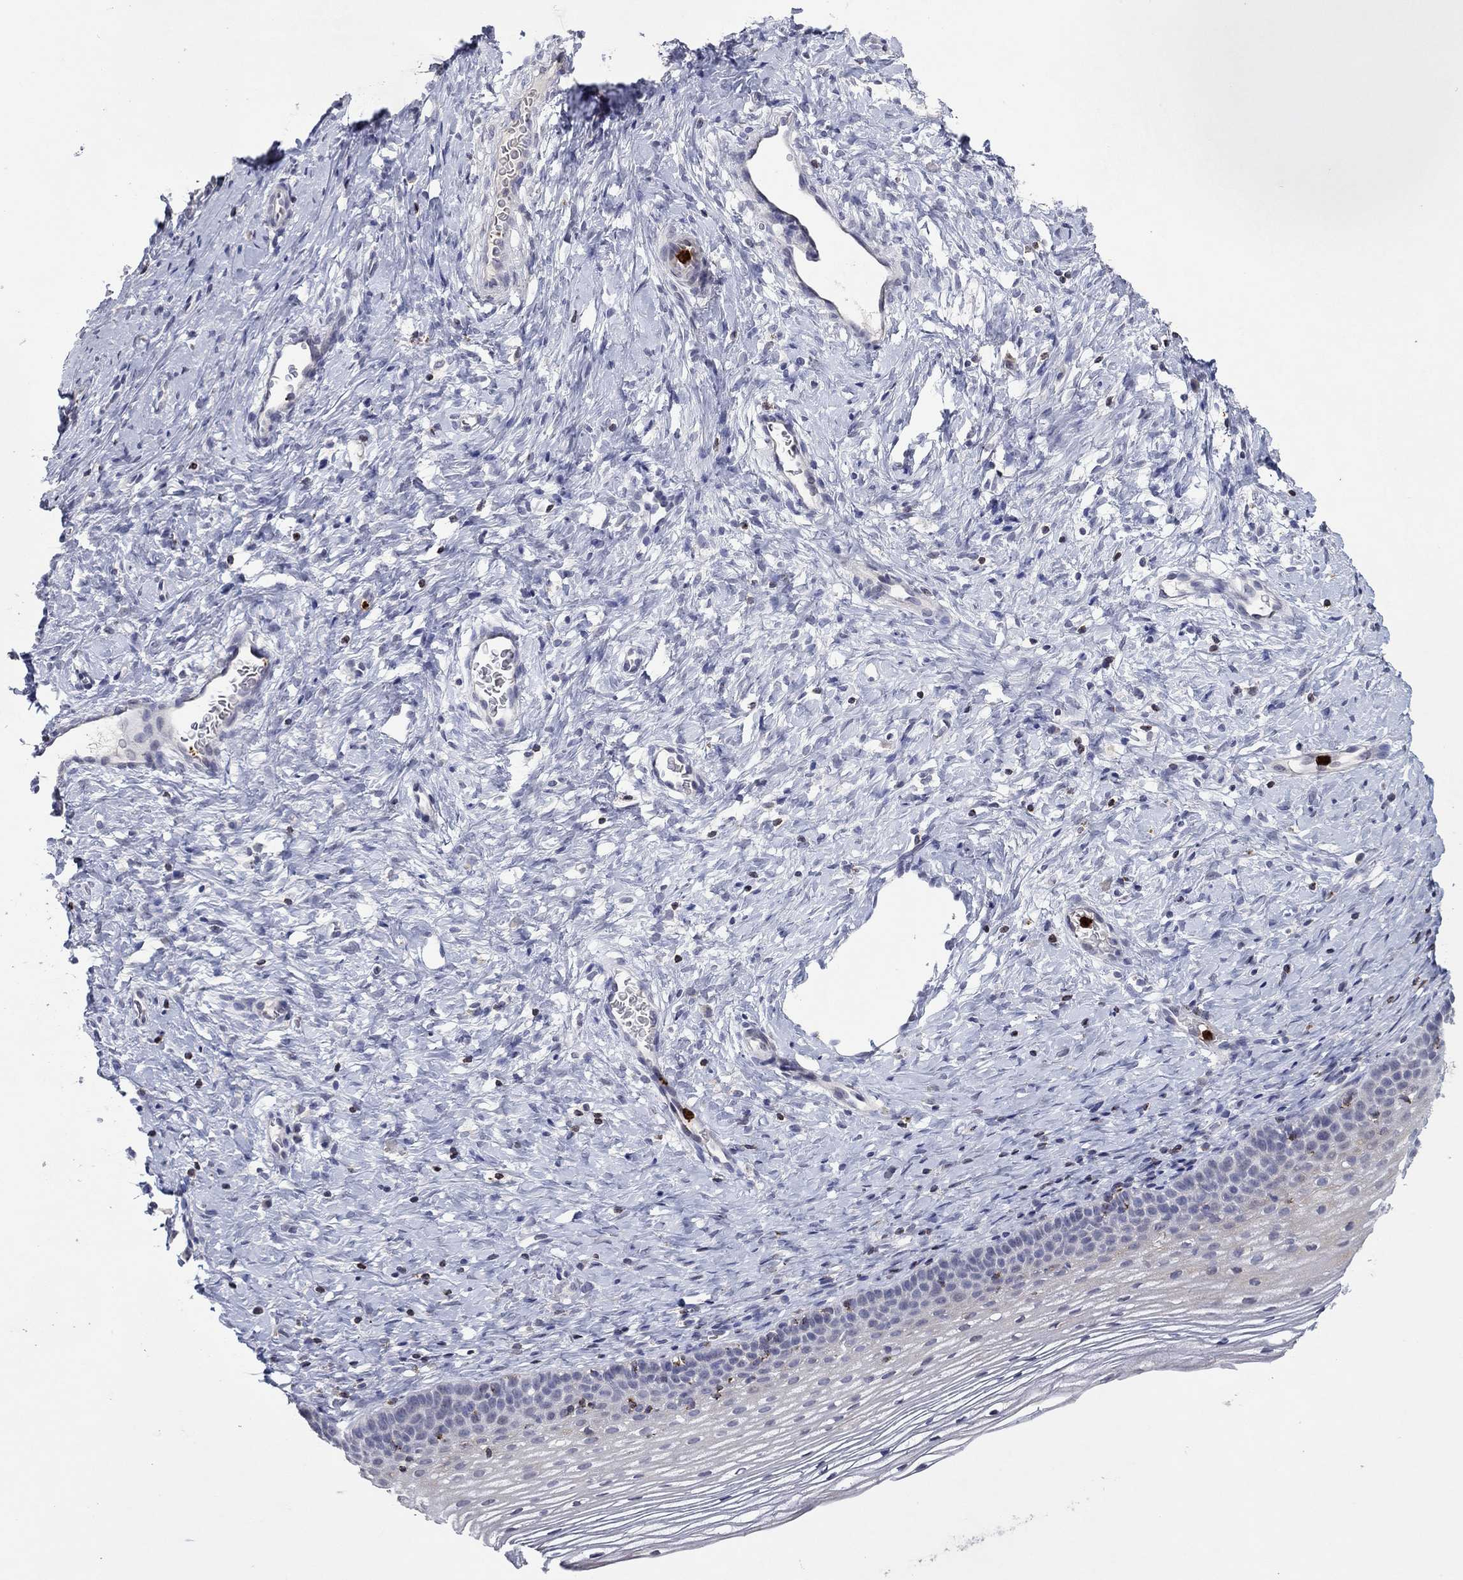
{"staining": {"intensity": "negative", "quantity": "none", "location": "none"}, "tissue": "cervix", "cell_type": "Glandular cells", "image_type": "normal", "snomed": [{"axis": "morphology", "description": "Normal tissue, NOS"}, {"axis": "topography", "description": "Cervix"}], "caption": "DAB immunohistochemical staining of normal human cervix exhibits no significant expression in glandular cells.", "gene": "CCL5", "patient": {"sex": "female", "age": 39}}